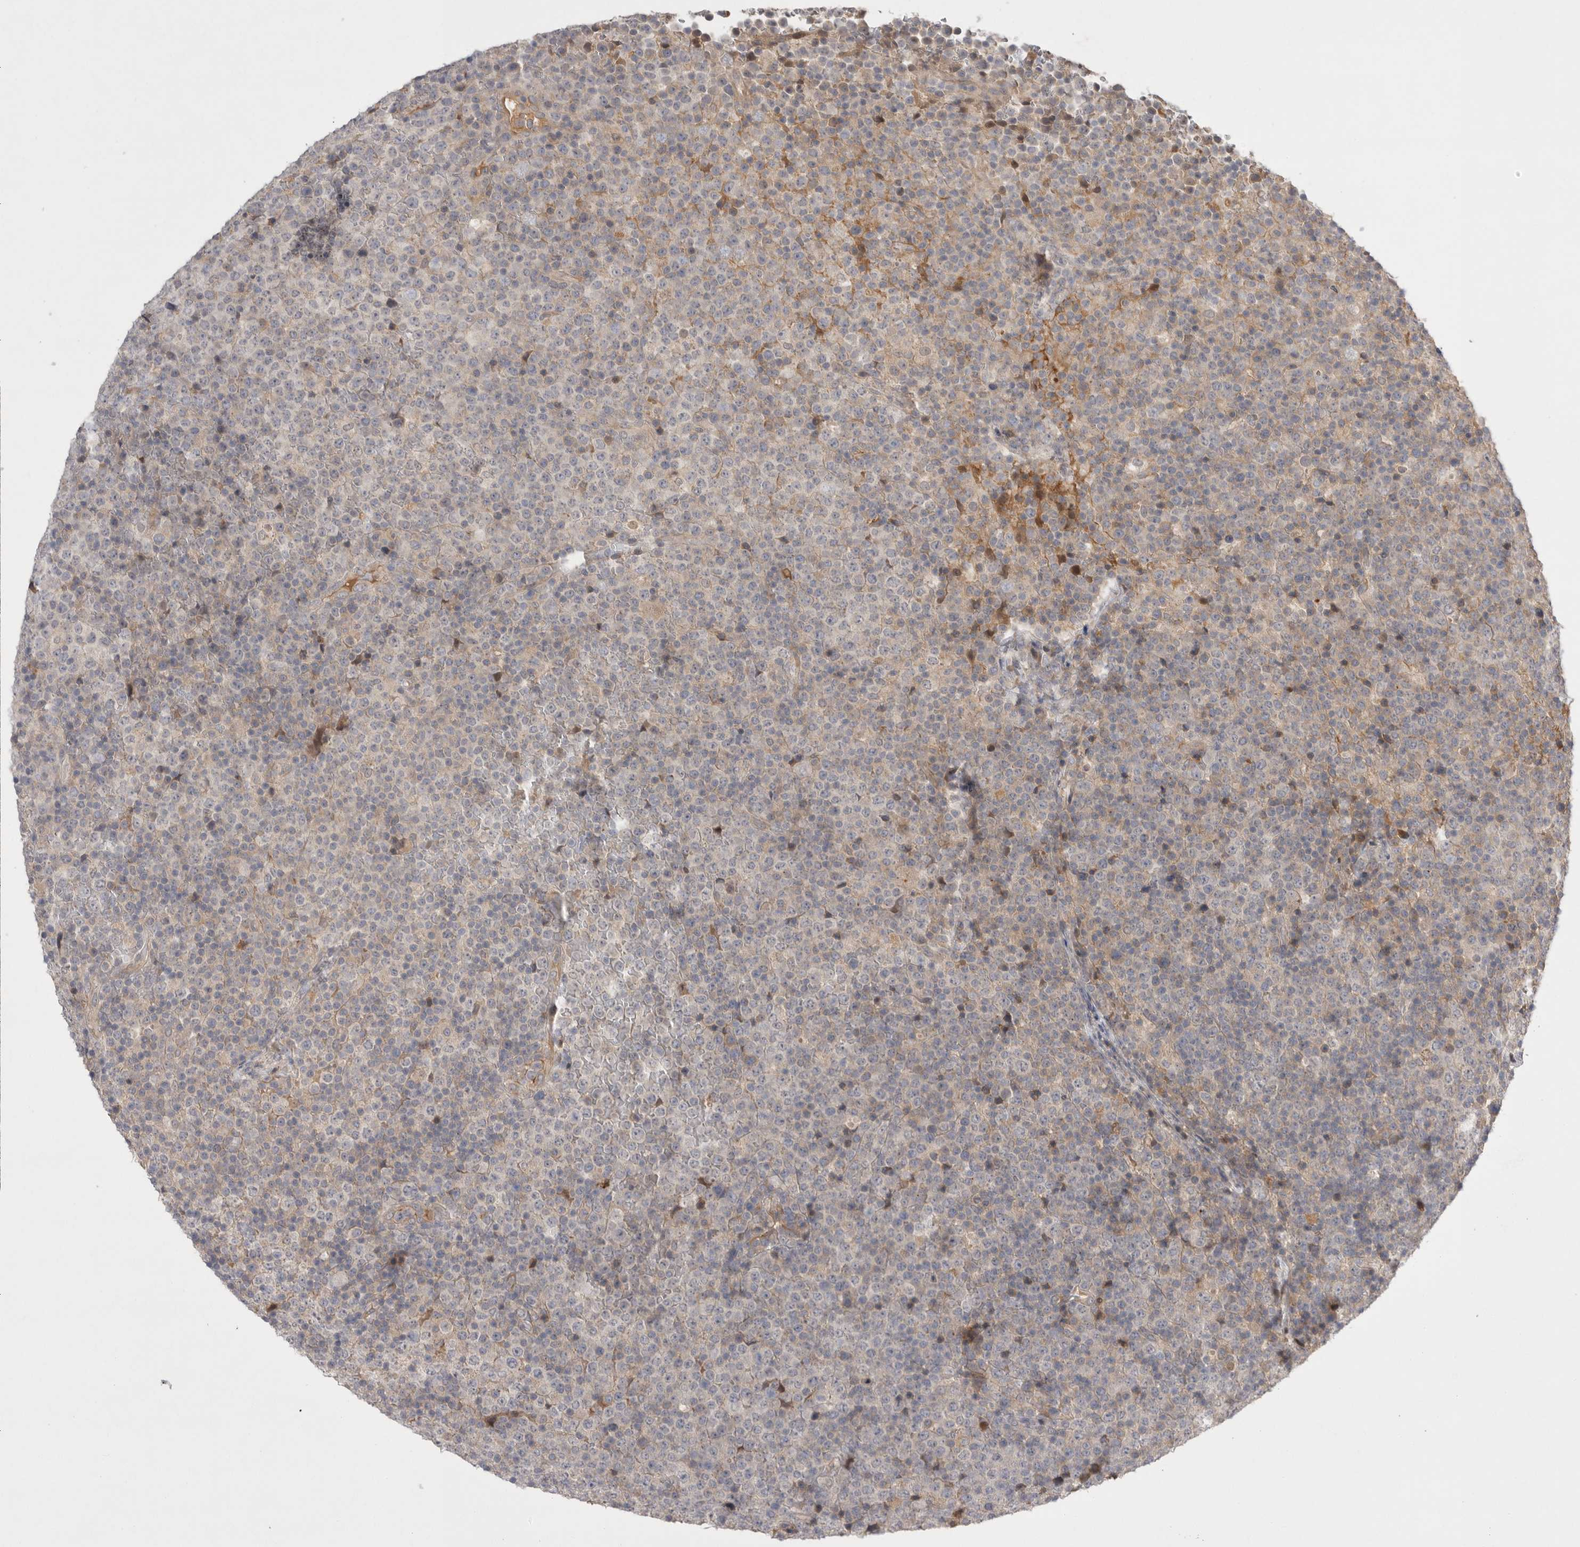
{"staining": {"intensity": "negative", "quantity": "none", "location": "none"}, "tissue": "lymphoma", "cell_type": "Tumor cells", "image_type": "cancer", "snomed": [{"axis": "morphology", "description": "Malignant lymphoma, non-Hodgkin's type, High grade"}, {"axis": "topography", "description": "Lymph node"}], "caption": "The immunohistochemistry (IHC) micrograph has no significant expression in tumor cells of high-grade malignant lymphoma, non-Hodgkin's type tissue. (DAB (3,3'-diaminobenzidine) immunohistochemistry (IHC) with hematoxylin counter stain).", "gene": "NRCAM", "patient": {"sex": "male", "age": 13}}